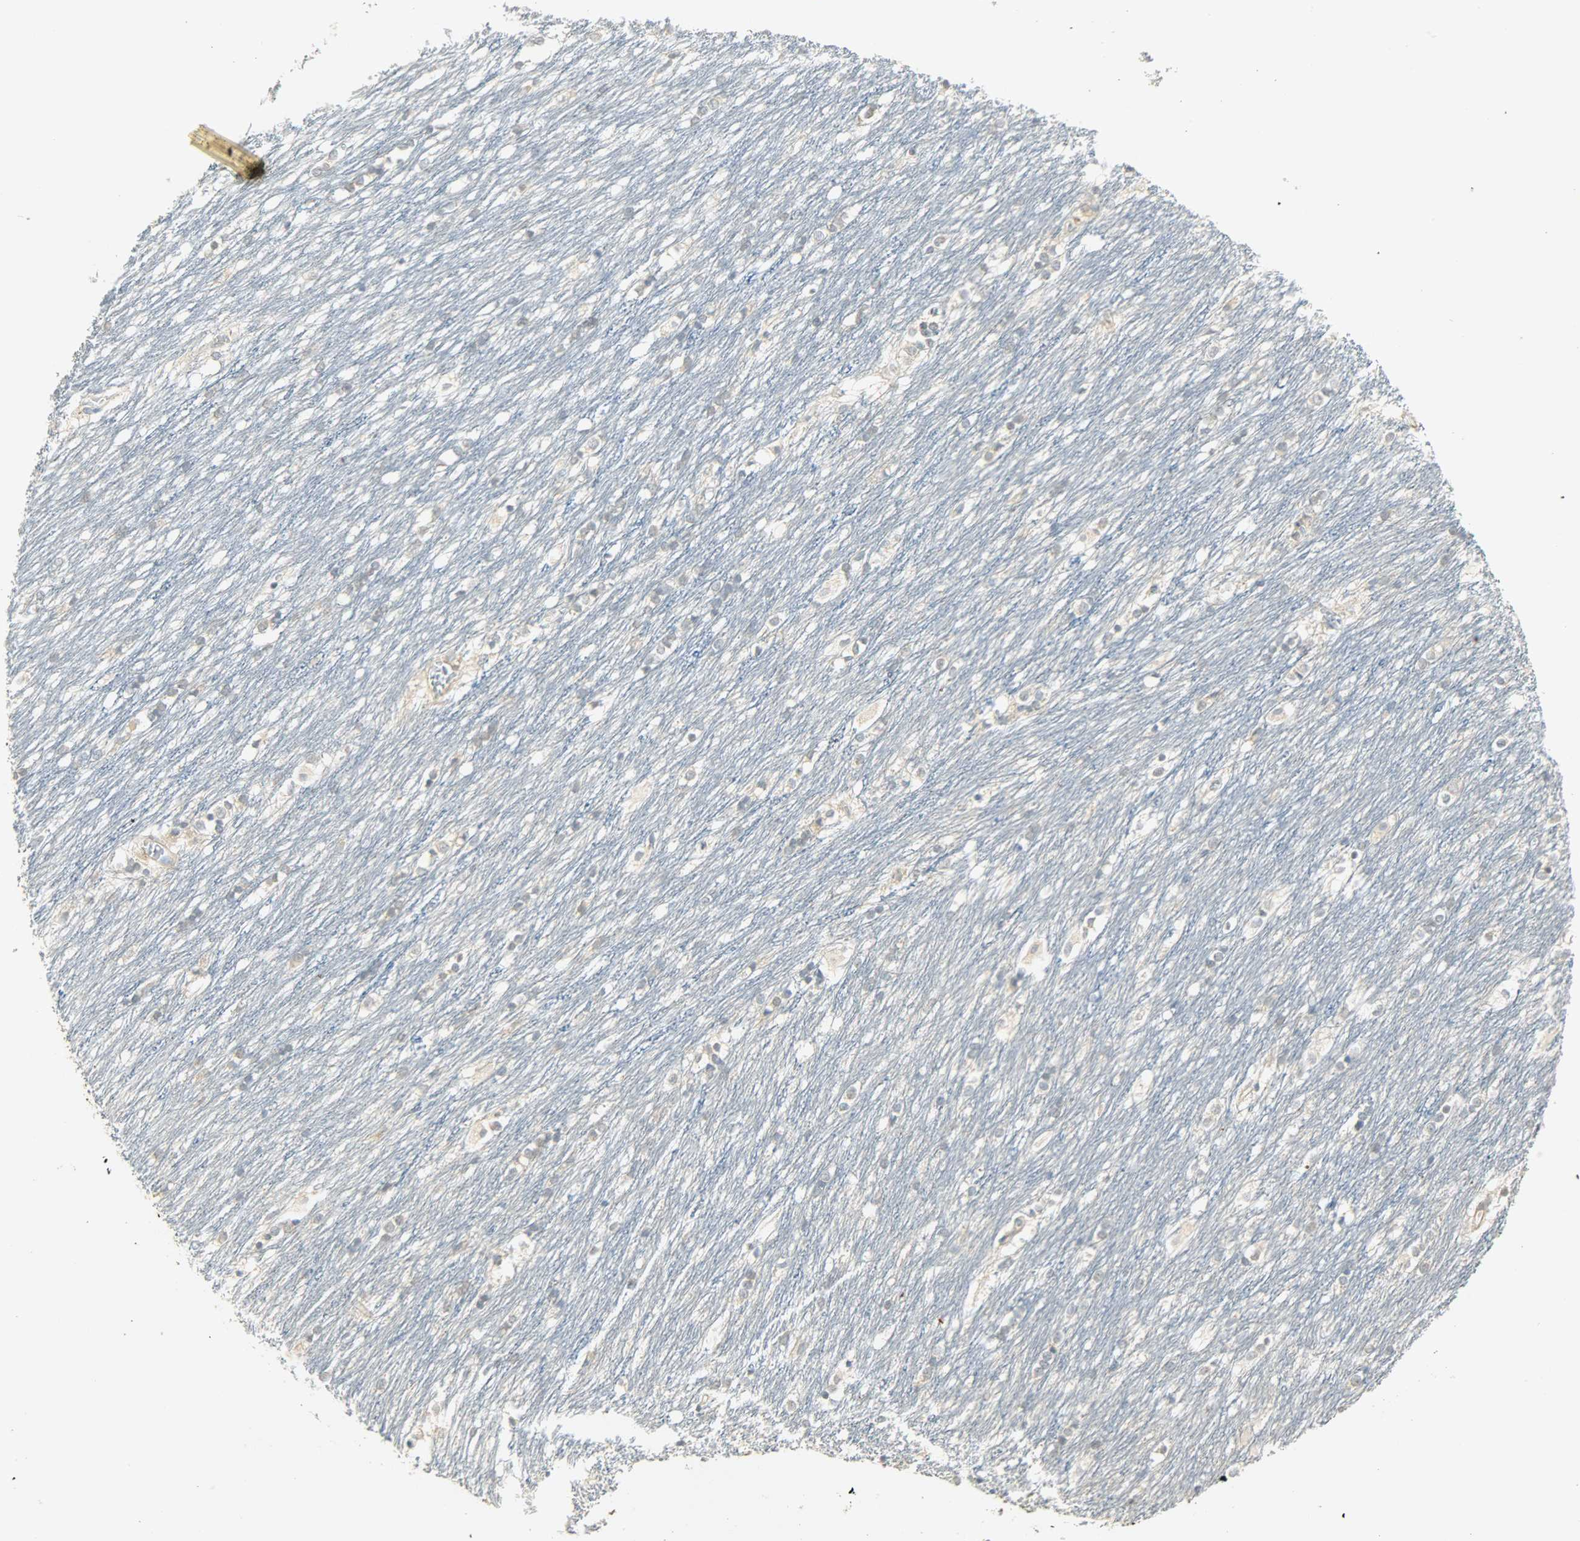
{"staining": {"intensity": "moderate", "quantity": "<25%", "location": "cytoplasmic/membranous"}, "tissue": "caudate", "cell_type": "Glial cells", "image_type": "normal", "snomed": [{"axis": "morphology", "description": "Normal tissue, NOS"}, {"axis": "topography", "description": "Lateral ventricle wall"}], "caption": "This image reveals immunohistochemistry (IHC) staining of normal caudate, with low moderate cytoplasmic/membranous staining in approximately <25% of glial cells.", "gene": "USP13", "patient": {"sex": "female", "age": 19}}